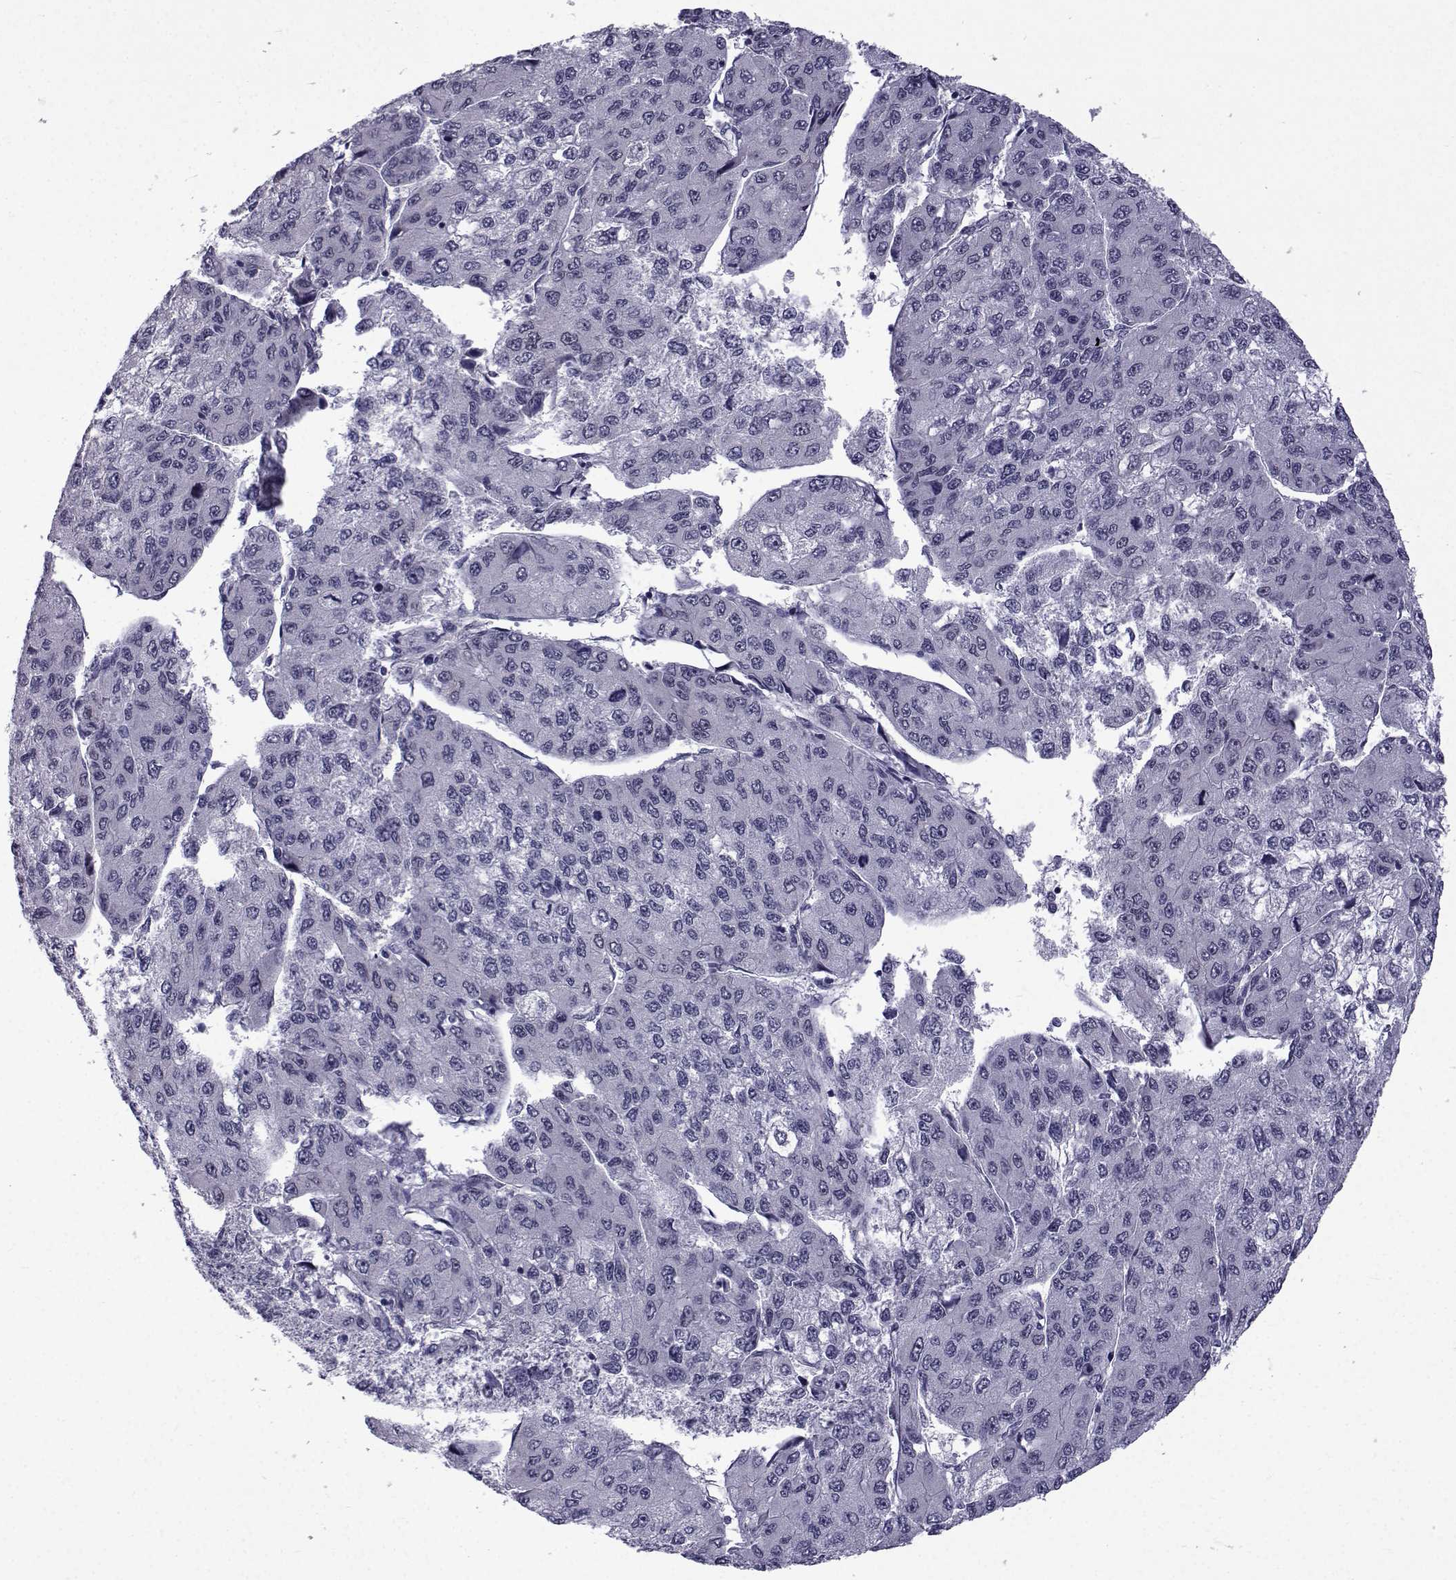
{"staining": {"intensity": "negative", "quantity": "none", "location": "none"}, "tissue": "liver cancer", "cell_type": "Tumor cells", "image_type": "cancer", "snomed": [{"axis": "morphology", "description": "Carcinoma, Hepatocellular, NOS"}, {"axis": "topography", "description": "Liver"}], "caption": "Photomicrograph shows no protein positivity in tumor cells of hepatocellular carcinoma (liver) tissue.", "gene": "RBM24", "patient": {"sex": "female", "age": 66}}